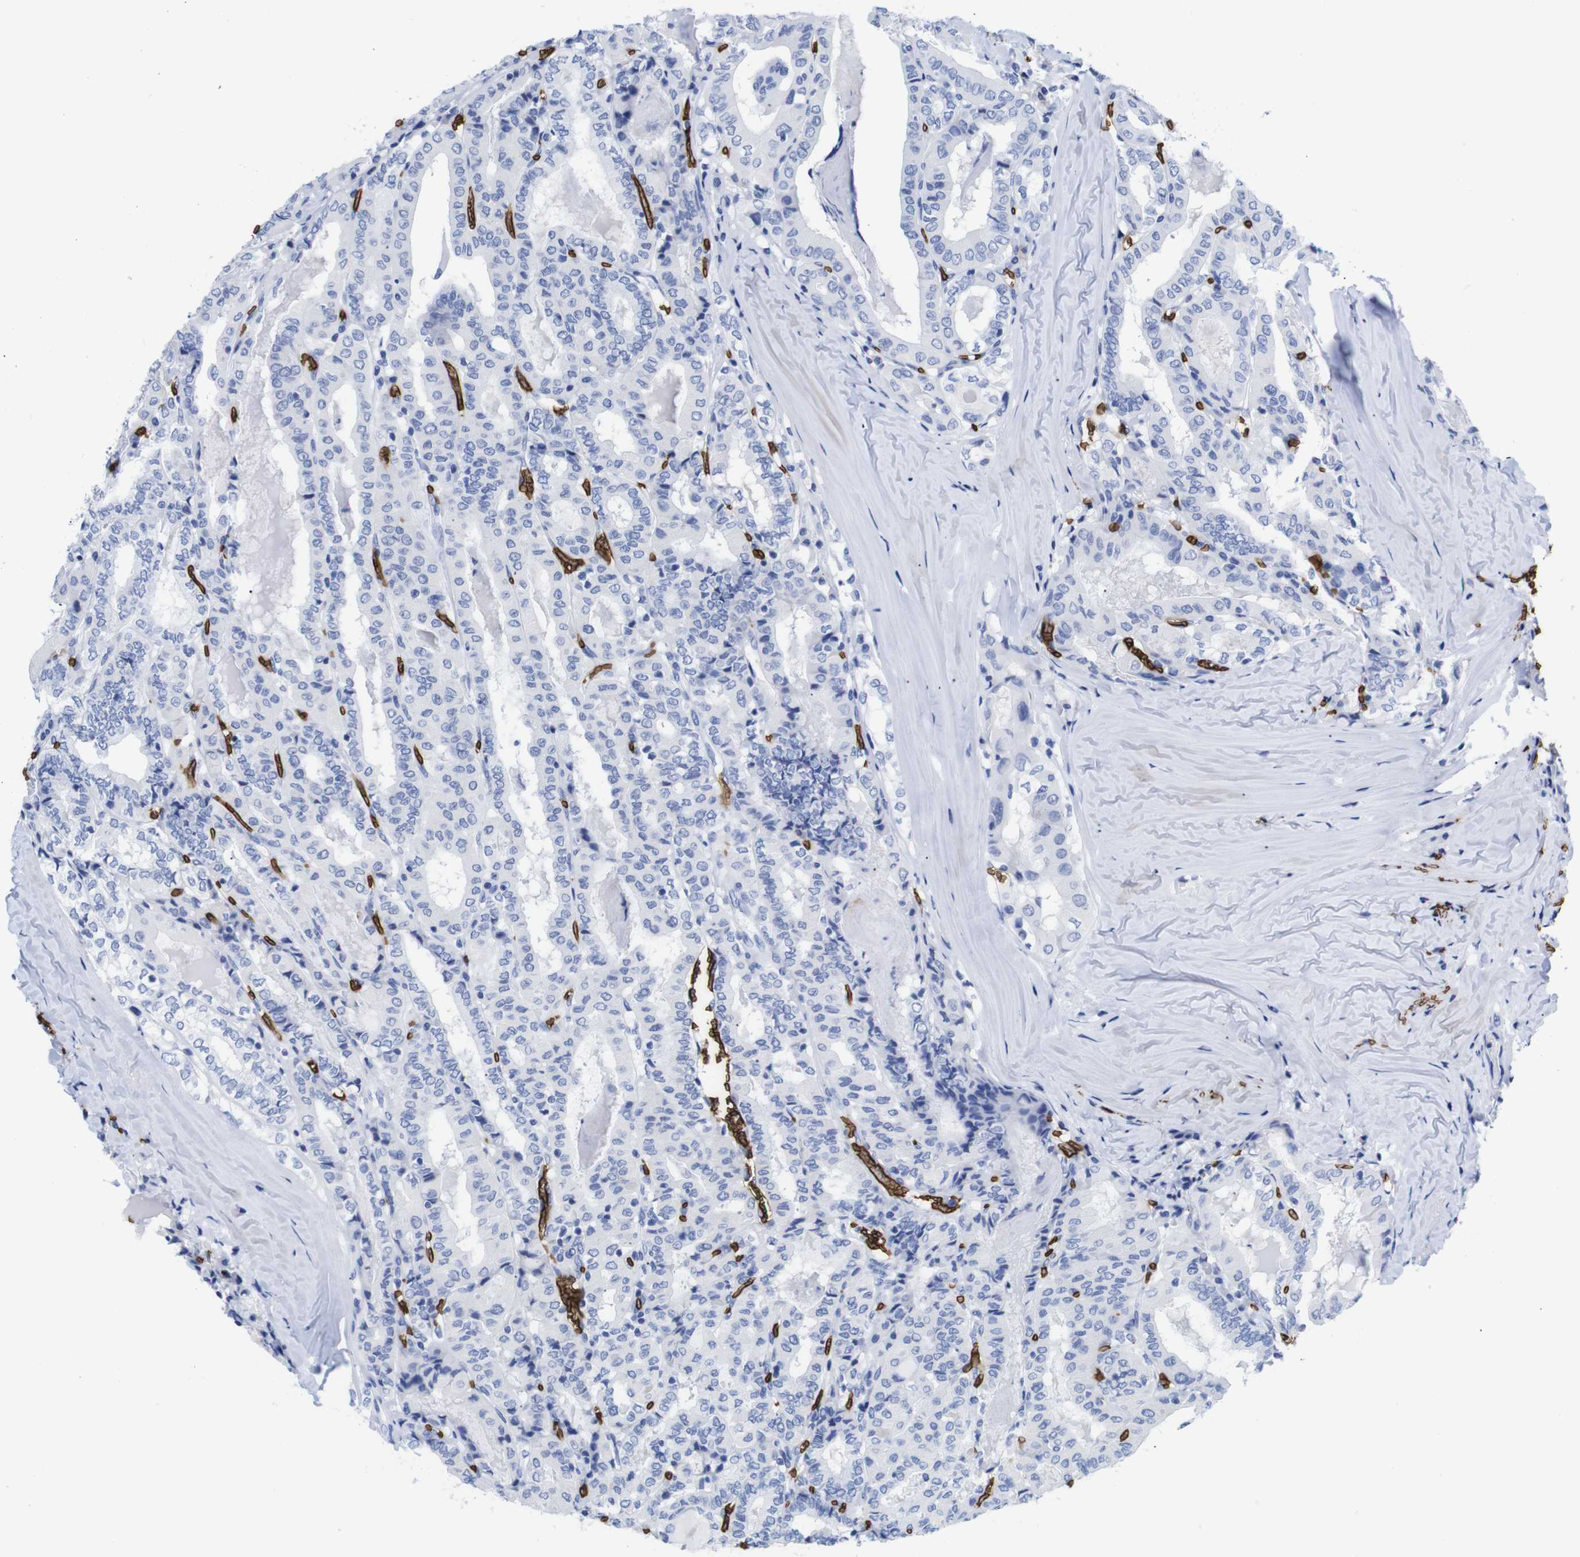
{"staining": {"intensity": "negative", "quantity": "none", "location": "none"}, "tissue": "thyroid cancer", "cell_type": "Tumor cells", "image_type": "cancer", "snomed": [{"axis": "morphology", "description": "Papillary adenocarcinoma, NOS"}, {"axis": "topography", "description": "Thyroid gland"}], "caption": "Immunohistochemistry (IHC) histopathology image of neoplastic tissue: human thyroid cancer stained with DAB reveals no significant protein expression in tumor cells.", "gene": "S1PR2", "patient": {"sex": "female", "age": 42}}